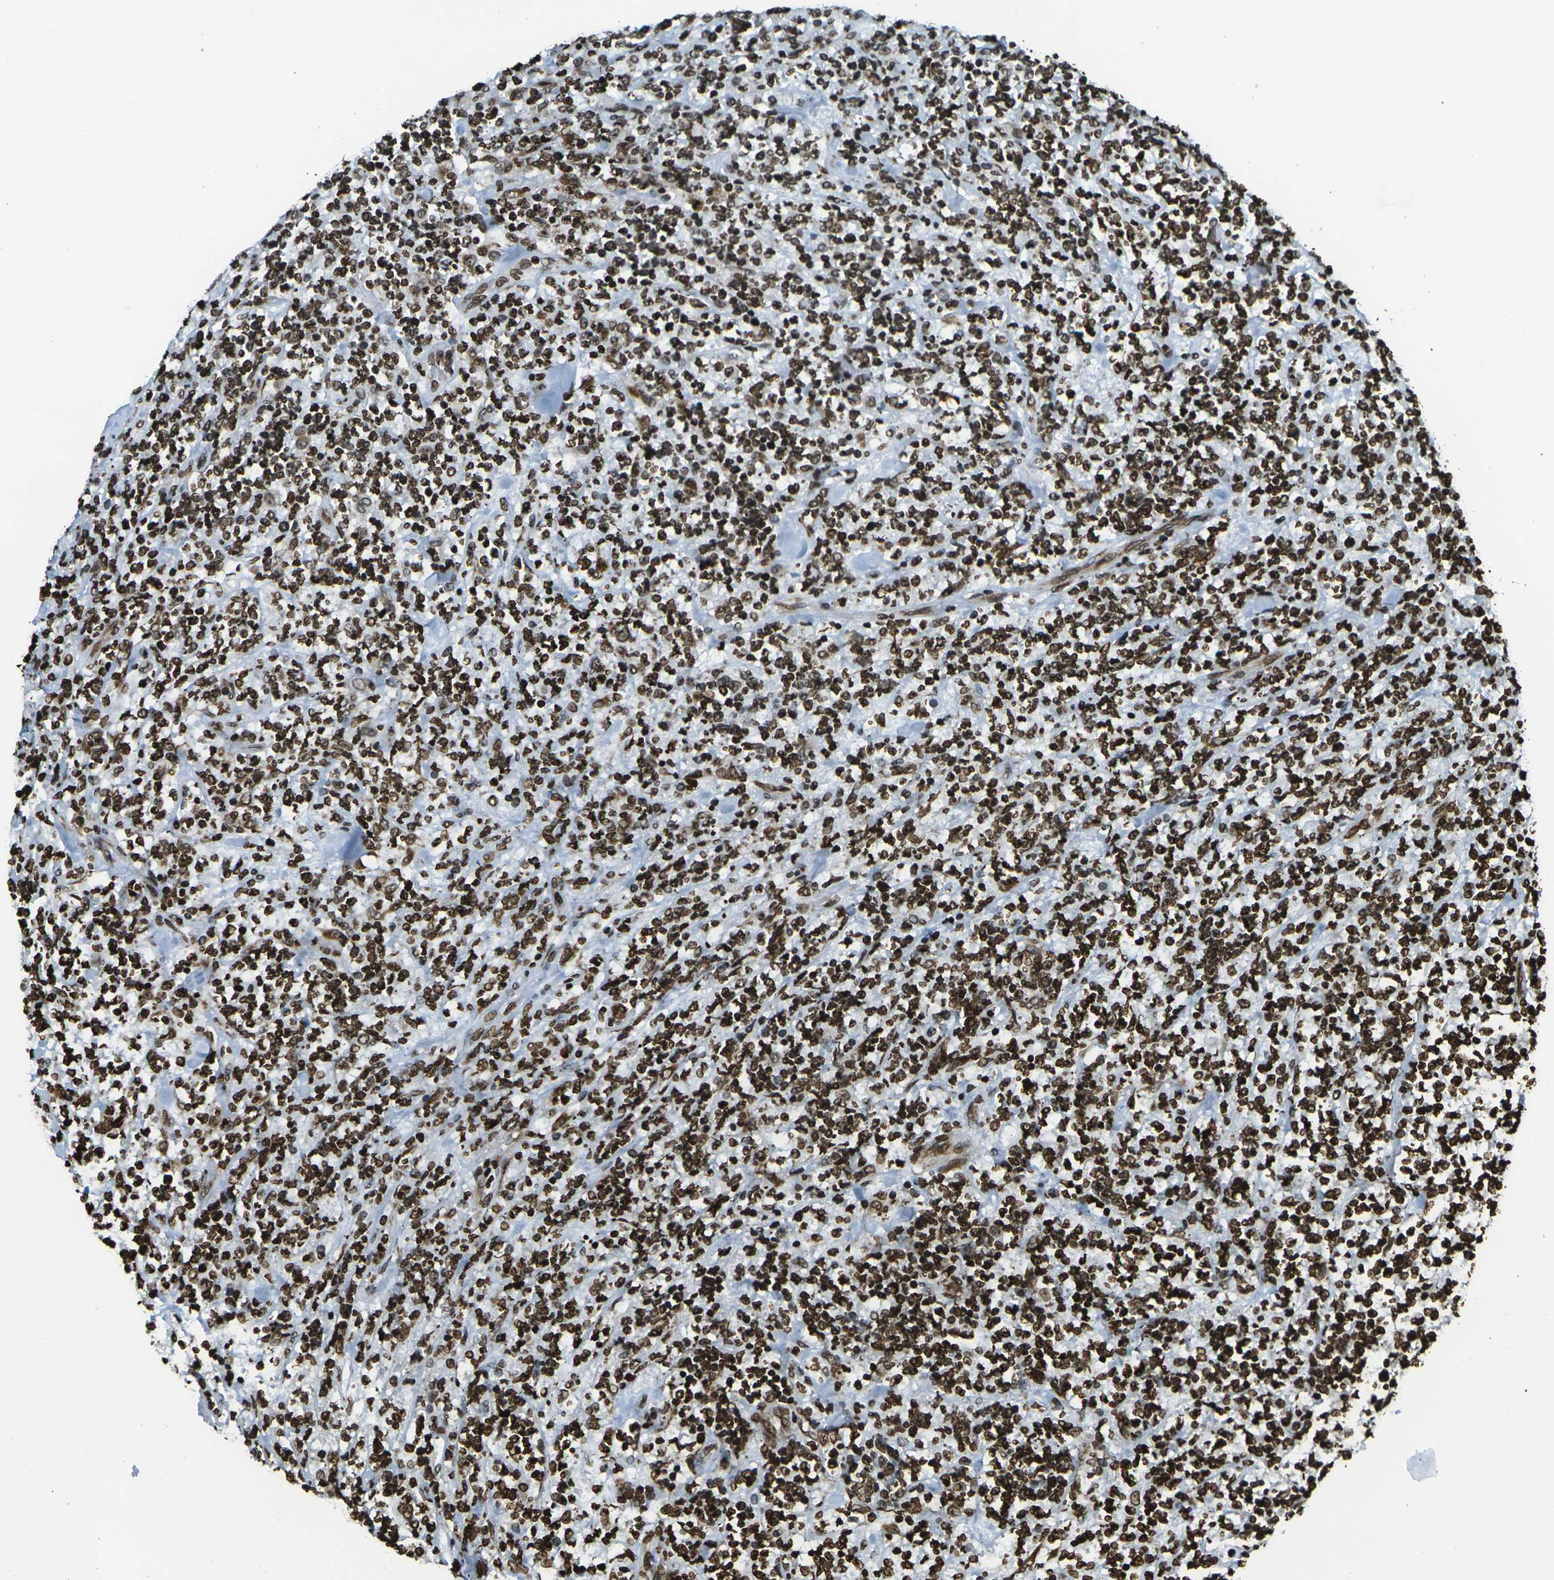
{"staining": {"intensity": "strong", "quantity": ">75%", "location": "nuclear"}, "tissue": "lymphoma", "cell_type": "Tumor cells", "image_type": "cancer", "snomed": [{"axis": "morphology", "description": "Malignant lymphoma, non-Hodgkin's type, High grade"}, {"axis": "topography", "description": "Soft tissue"}], "caption": "A histopathology image of human malignant lymphoma, non-Hodgkin's type (high-grade) stained for a protein displays strong nuclear brown staining in tumor cells.", "gene": "H1-2", "patient": {"sex": "male", "age": 18}}